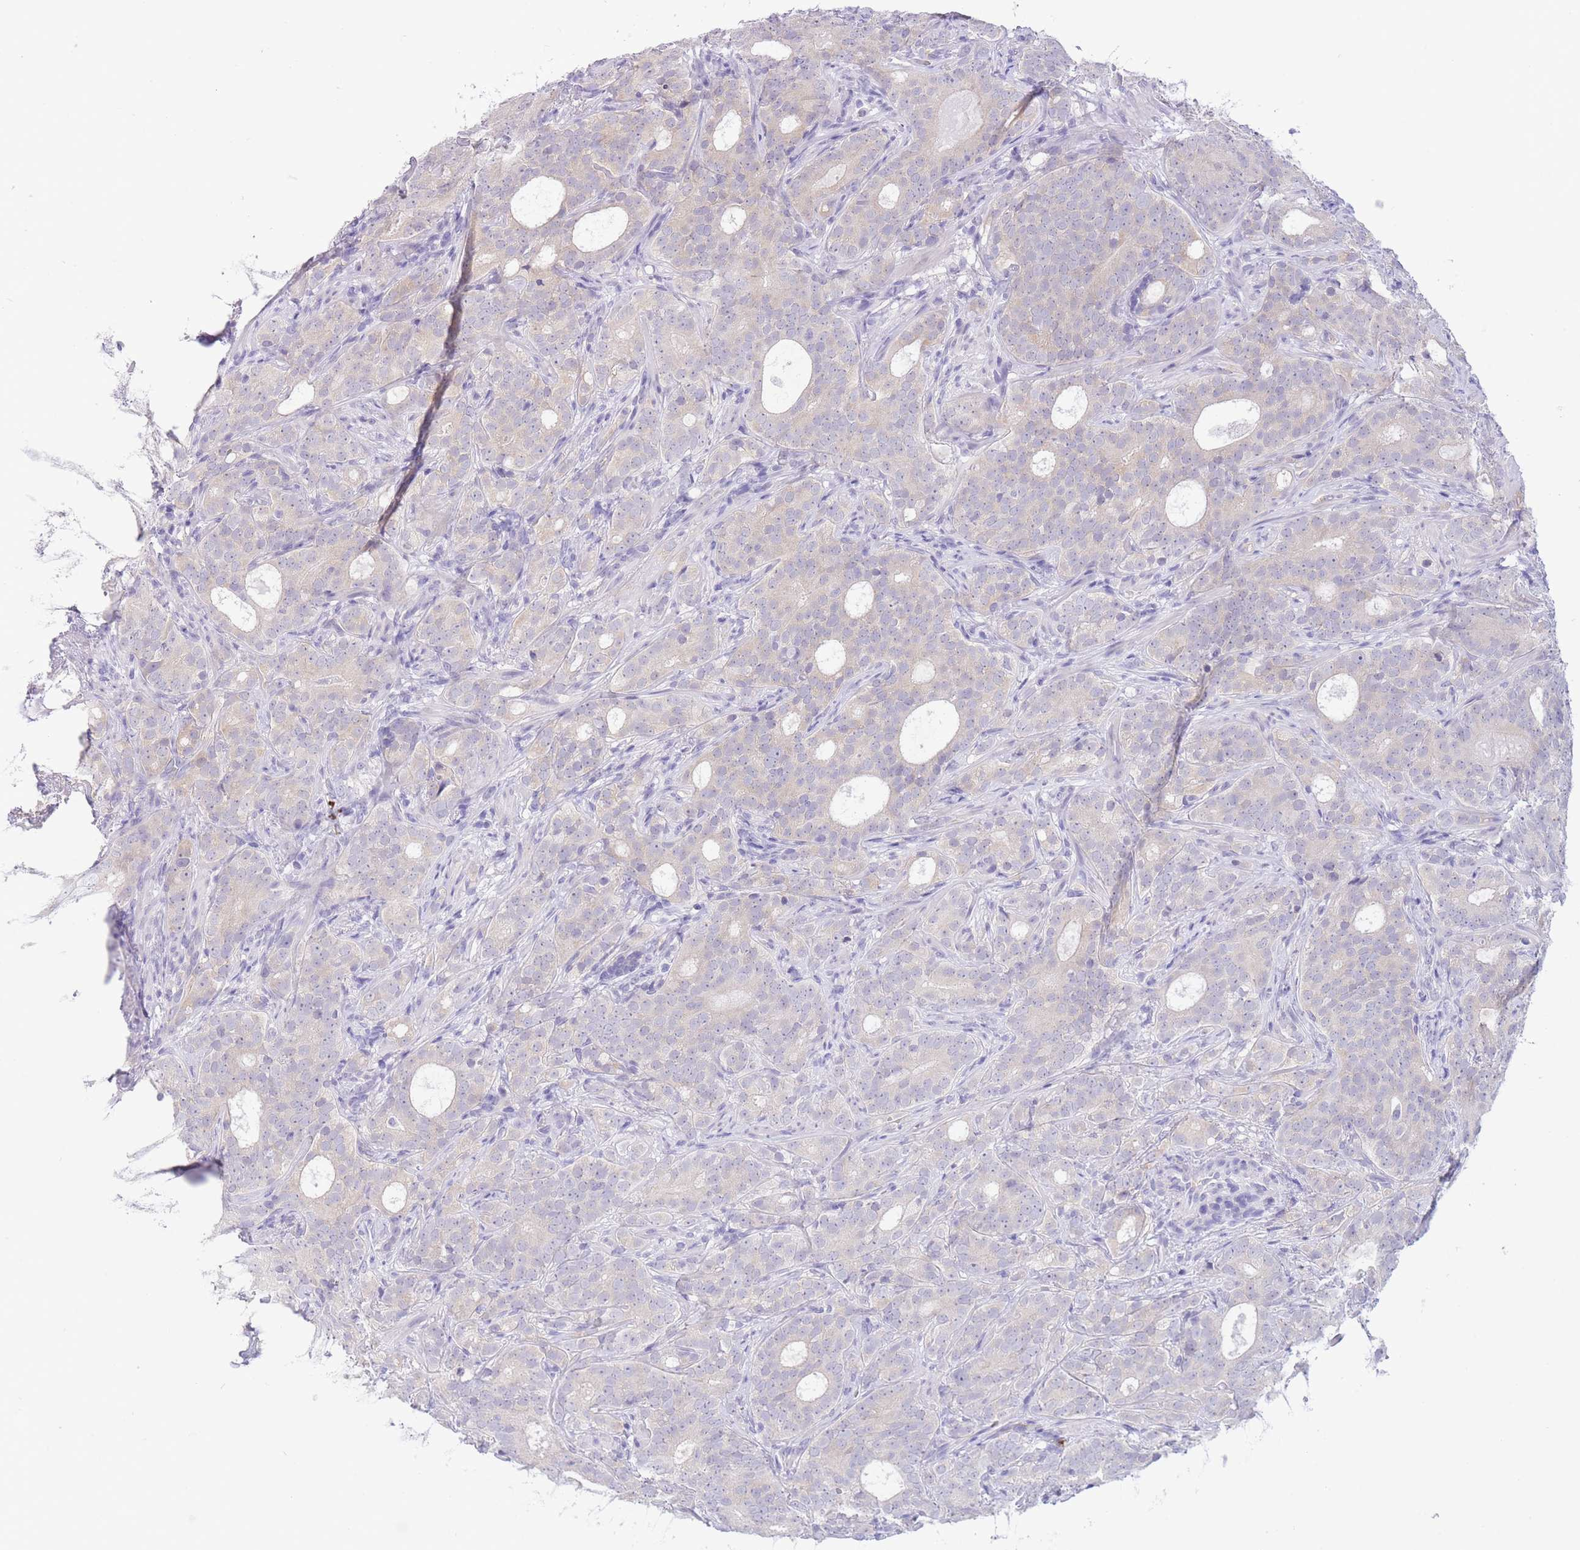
{"staining": {"intensity": "negative", "quantity": "none", "location": "none"}, "tissue": "prostate cancer", "cell_type": "Tumor cells", "image_type": "cancer", "snomed": [{"axis": "morphology", "description": "Adenocarcinoma, High grade"}, {"axis": "topography", "description": "Prostate"}], "caption": "This micrograph is of prostate high-grade adenocarcinoma stained with IHC to label a protein in brown with the nuclei are counter-stained blue. There is no positivity in tumor cells.", "gene": "ASAP3", "patient": {"sex": "male", "age": 64}}